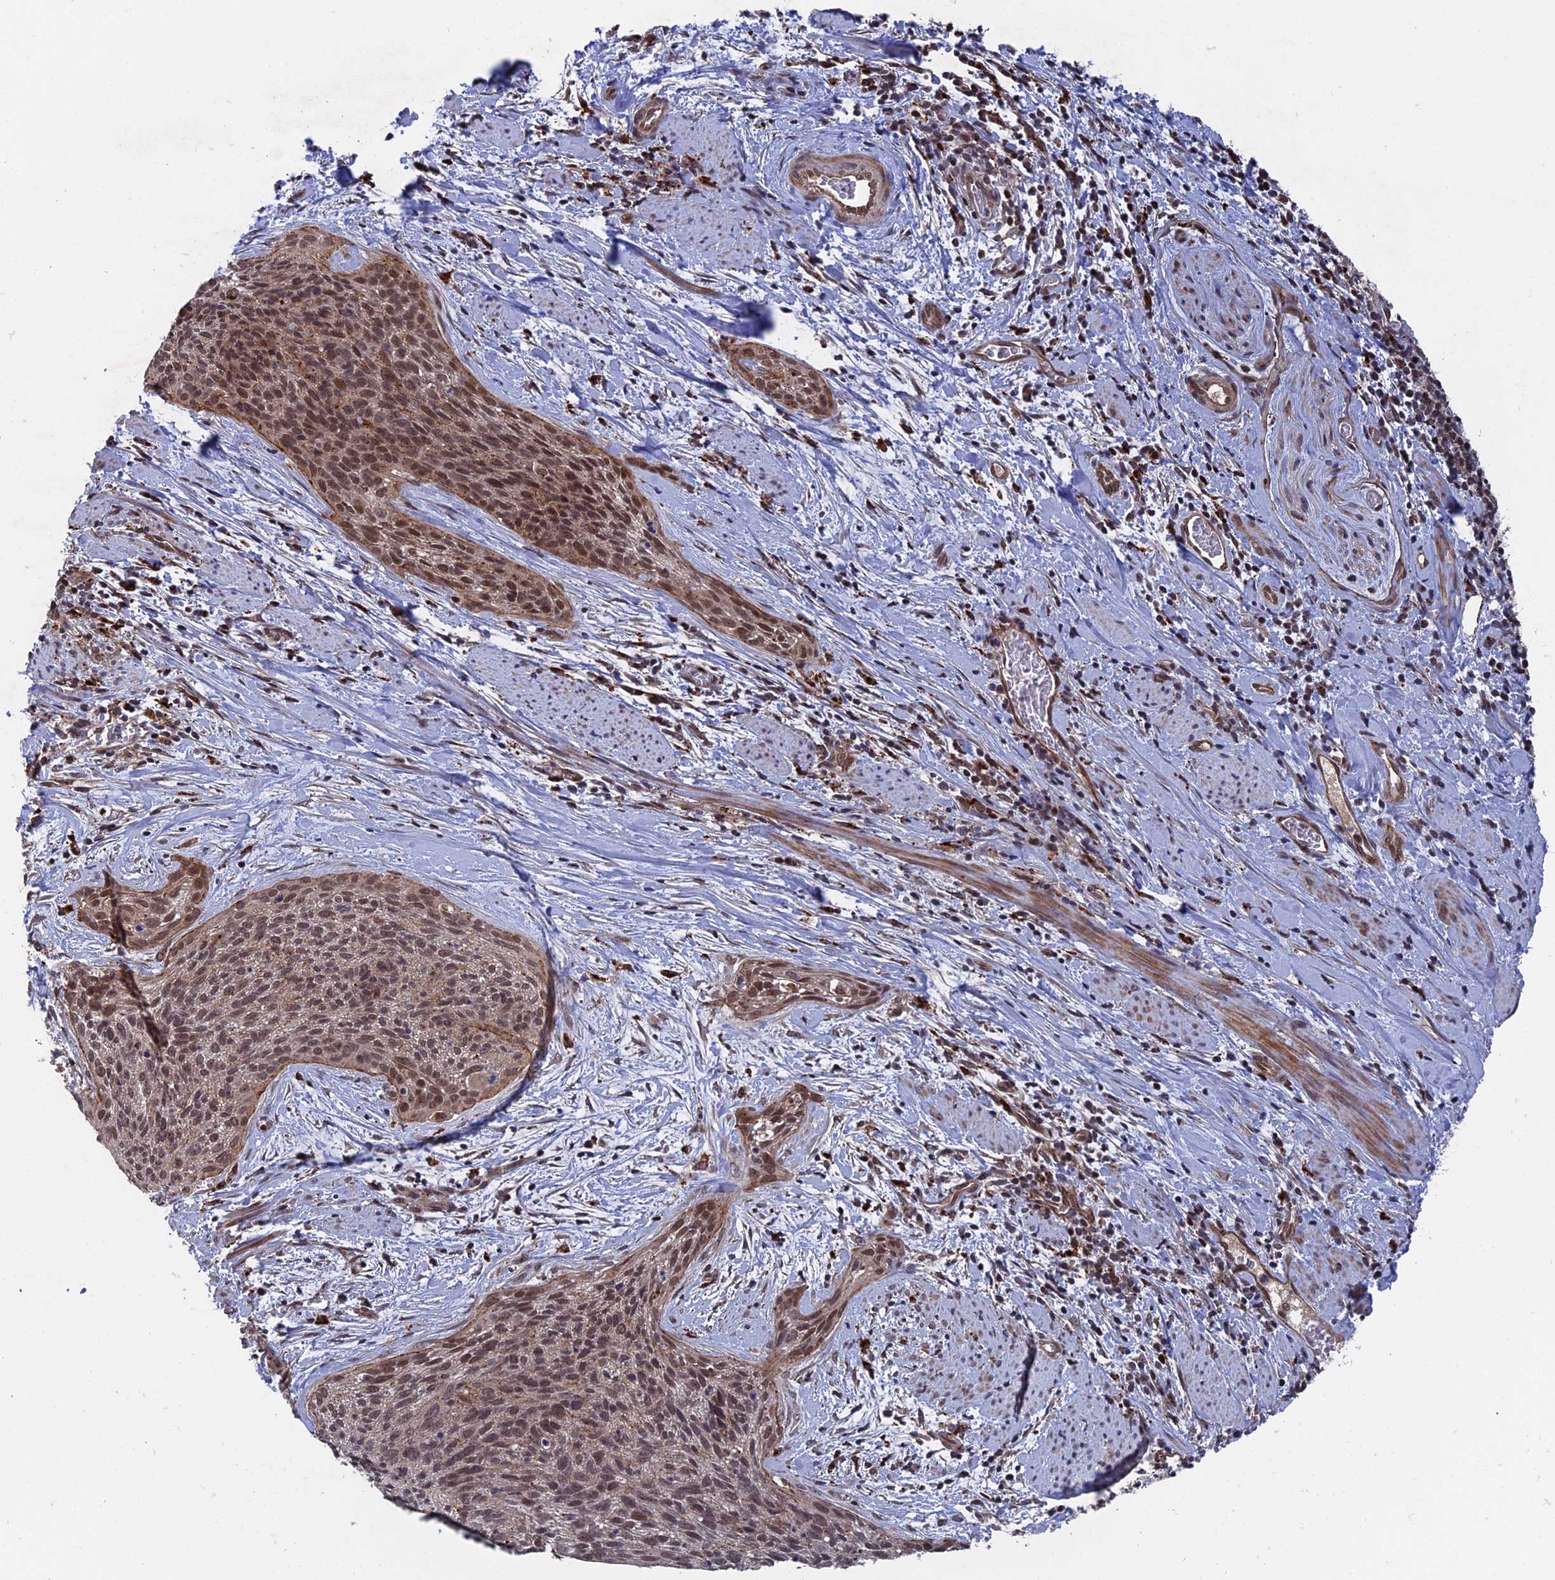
{"staining": {"intensity": "moderate", "quantity": "25%-75%", "location": "nuclear"}, "tissue": "cervical cancer", "cell_type": "Tumor cells", "image_type": "cancer", "snomed": [{"axis": "morphology", "description": "Squamous cell carcinoma, NOS"}, {"axis": "topography", "description": "Cervix"}], "caption": "Cervical cancer (squamous cell carcinoma) stained with a brown dye exhibits moderate nuclear positive positivity in about 25%-75% of tumor cells.", "gene": "NOSIP", "patient": {"sex": "female", "age": 55}}